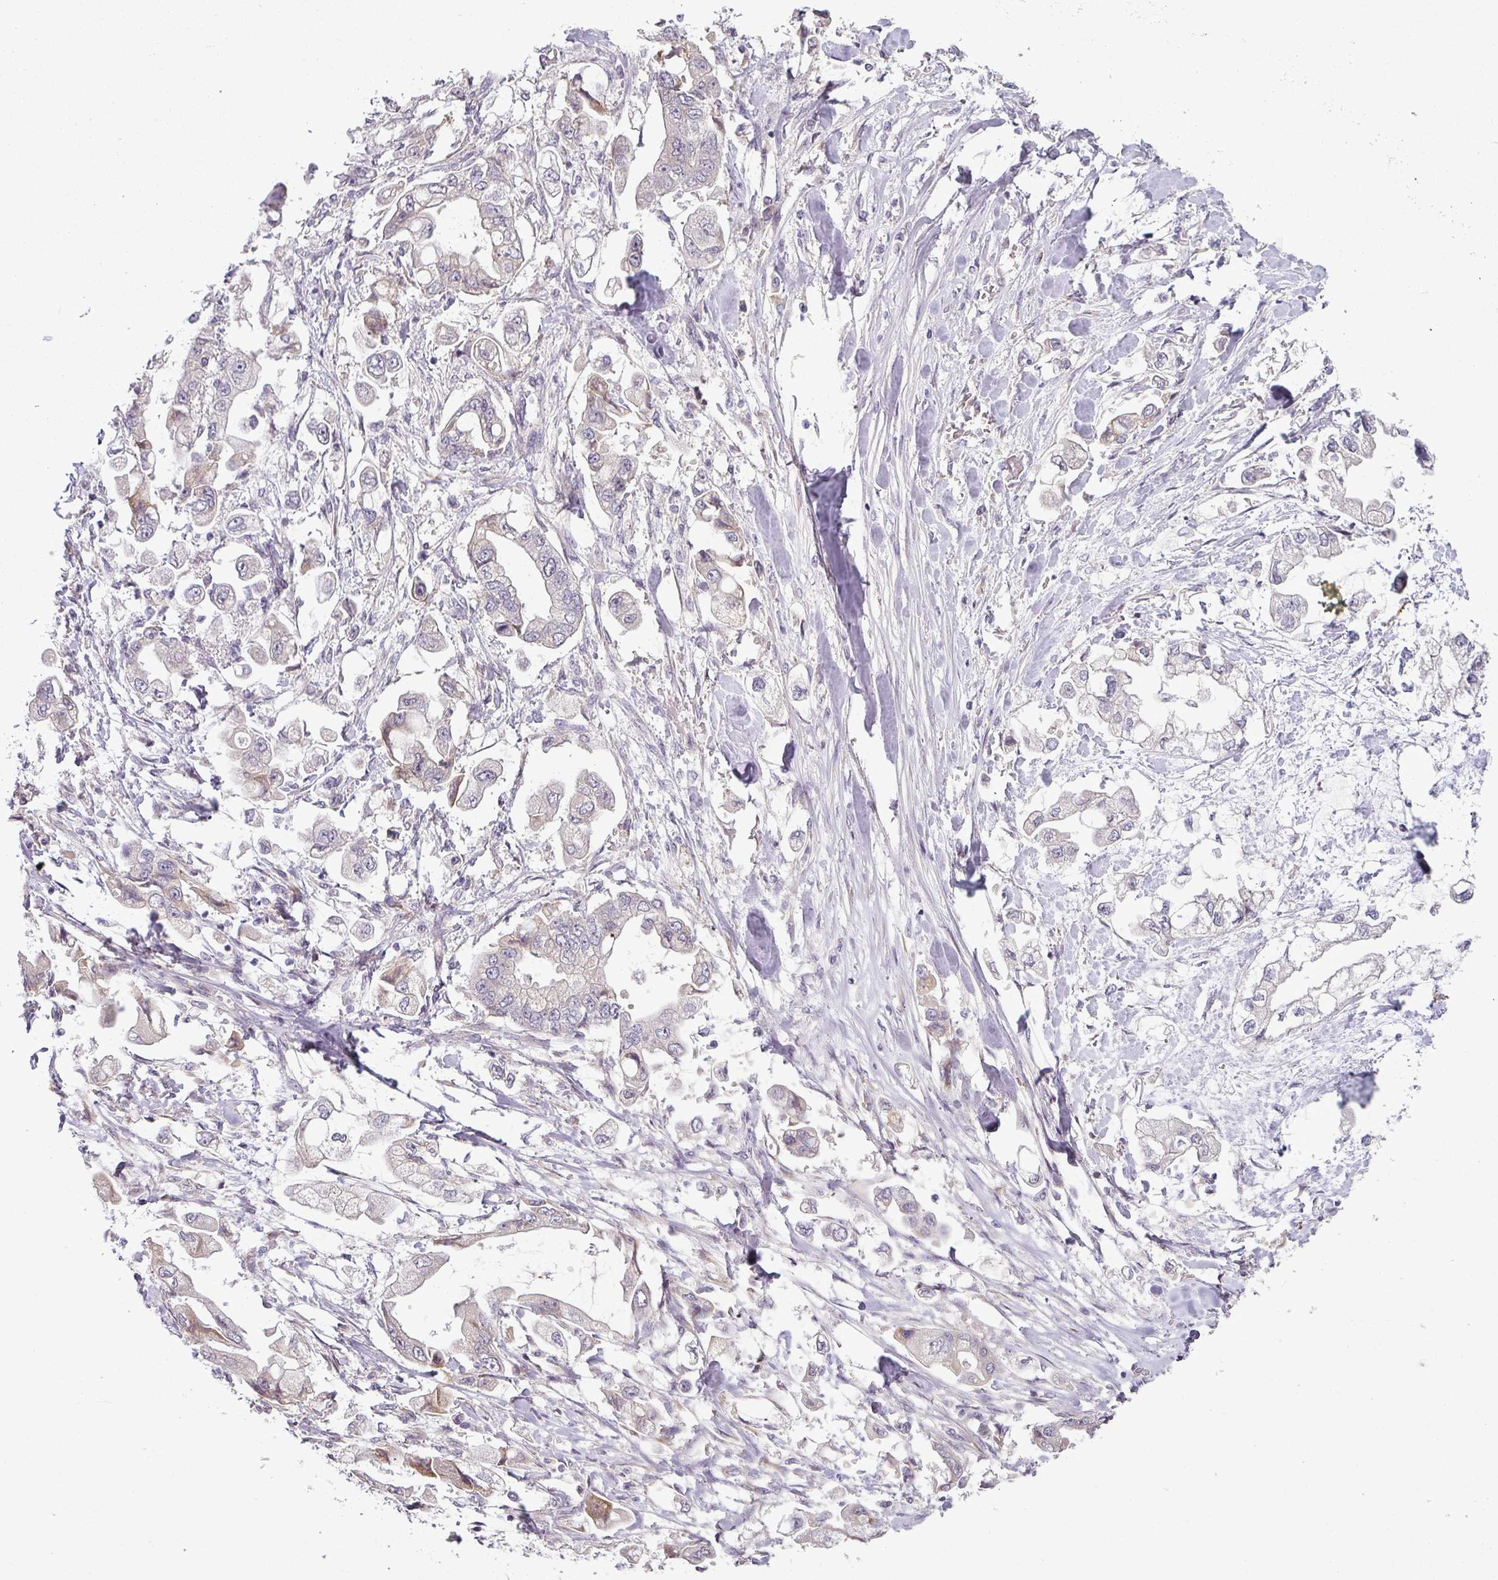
{"staining": {"intensity": "negative", "quantity": "none", "location": "none"}, "tissue": "stomach cancer", "cell_type": "Tumor cells", "image_type": "cancer", "snomed": [{"axis": "morphology", "description": "Adenocarcinoma, NOS"}, {"axis": "topography", "description": "Stomach"}], "caption": "IHC photomicrograph of neoplastic tissue: human adenocarcinoma (stomach) stained with DAB (3,3'-diaminobenzidine) demonstrates no significant protein positivity in tumor cells.", "gene": "OR52D1", "patient": {"sex": "male", "age": 62}}